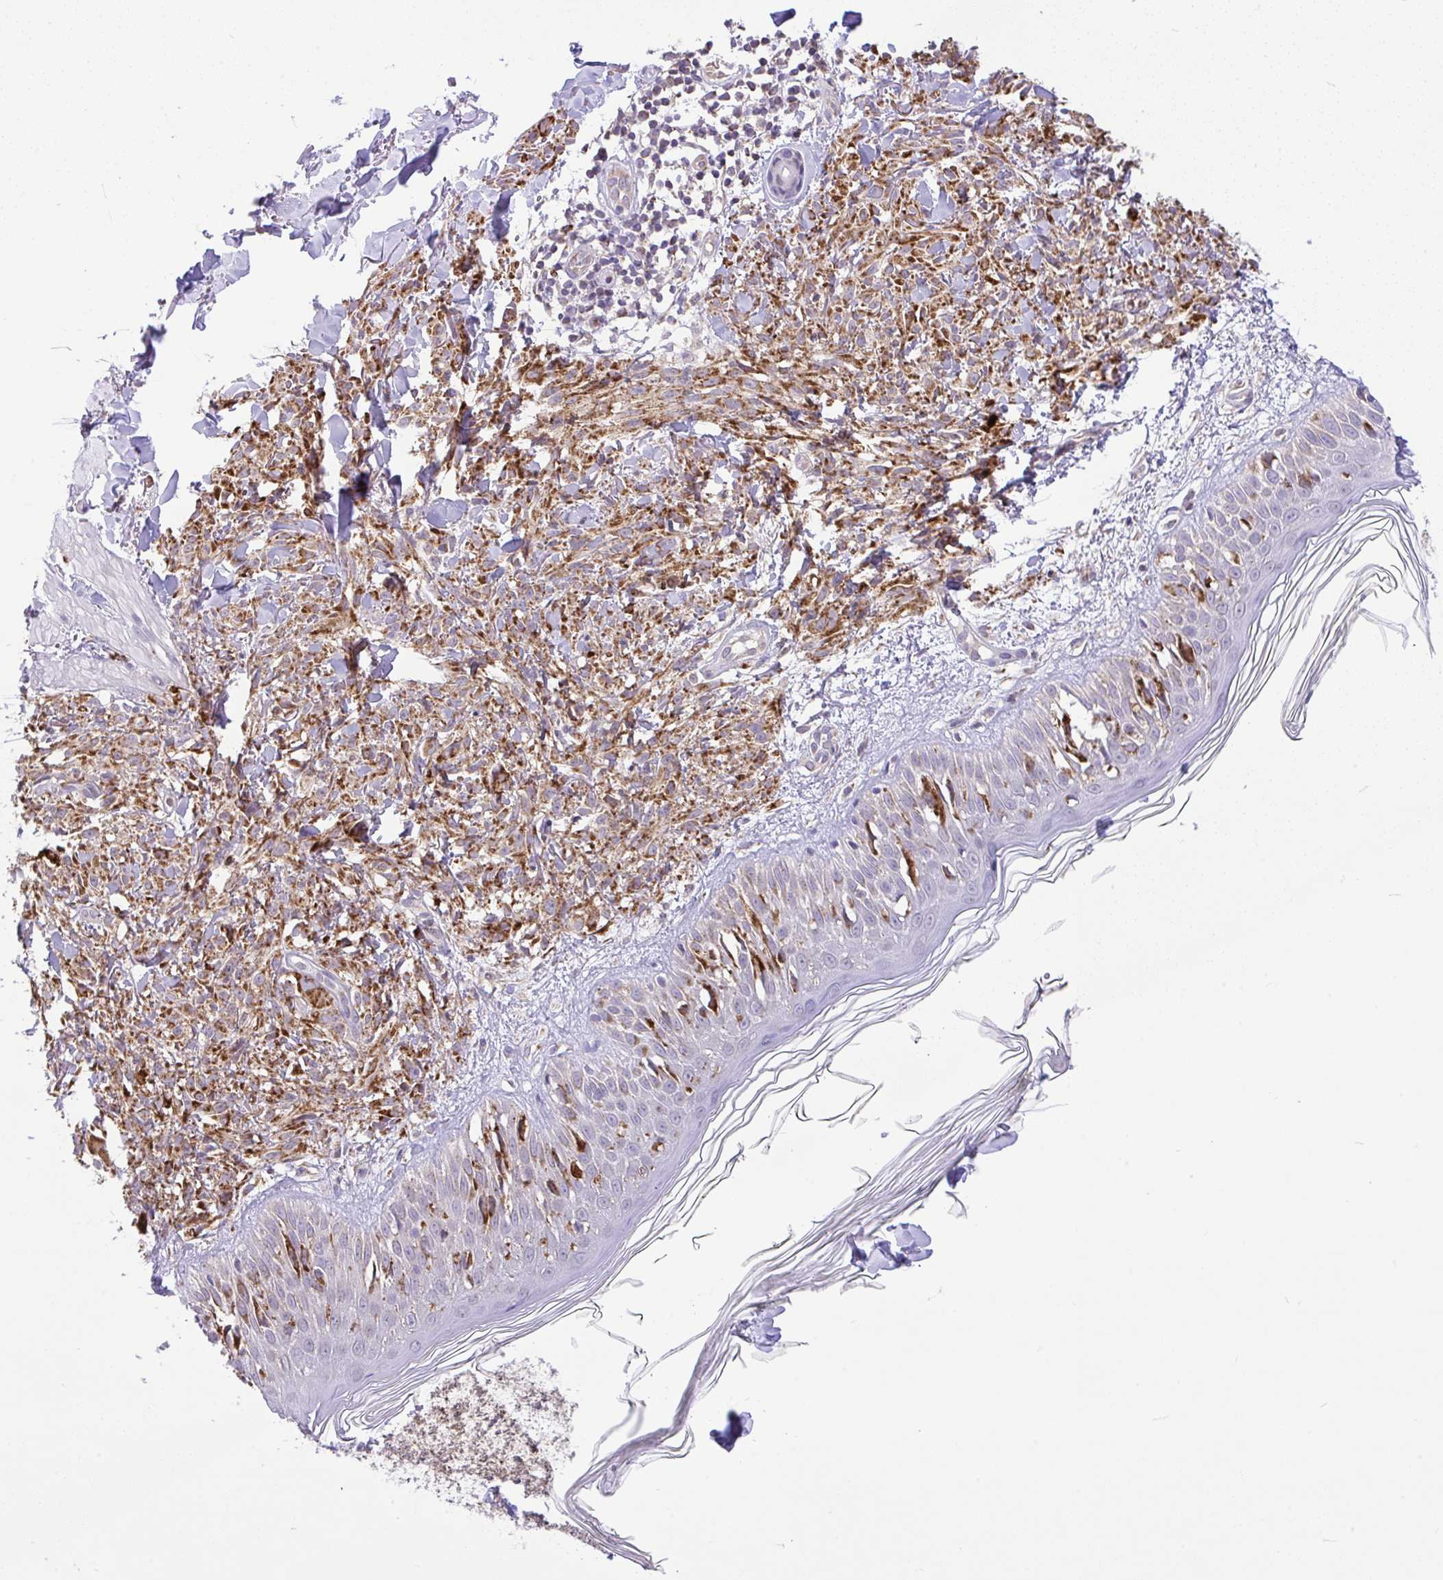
{"staining": {"intensity": "strong", "quantity": ">75%", "location": "cytoplasmic/membranous"}, "tissue": "melanoma", "cell_type": "Tumor cells", "image_type": "cancer", "snomed": [{"axis": "morphology", "description": "Malignant melanoma, NOS"}, {"axis": "topography", "description": "Skin of forearm"}], "caption": "Brown immunohistochemical staining in malignant melanoma shows strong cytoplasmic/membranous expression in about >75% of tumor cells.", "gene": "PYCR2", "patient": {"sex": "female", "age": 65}}